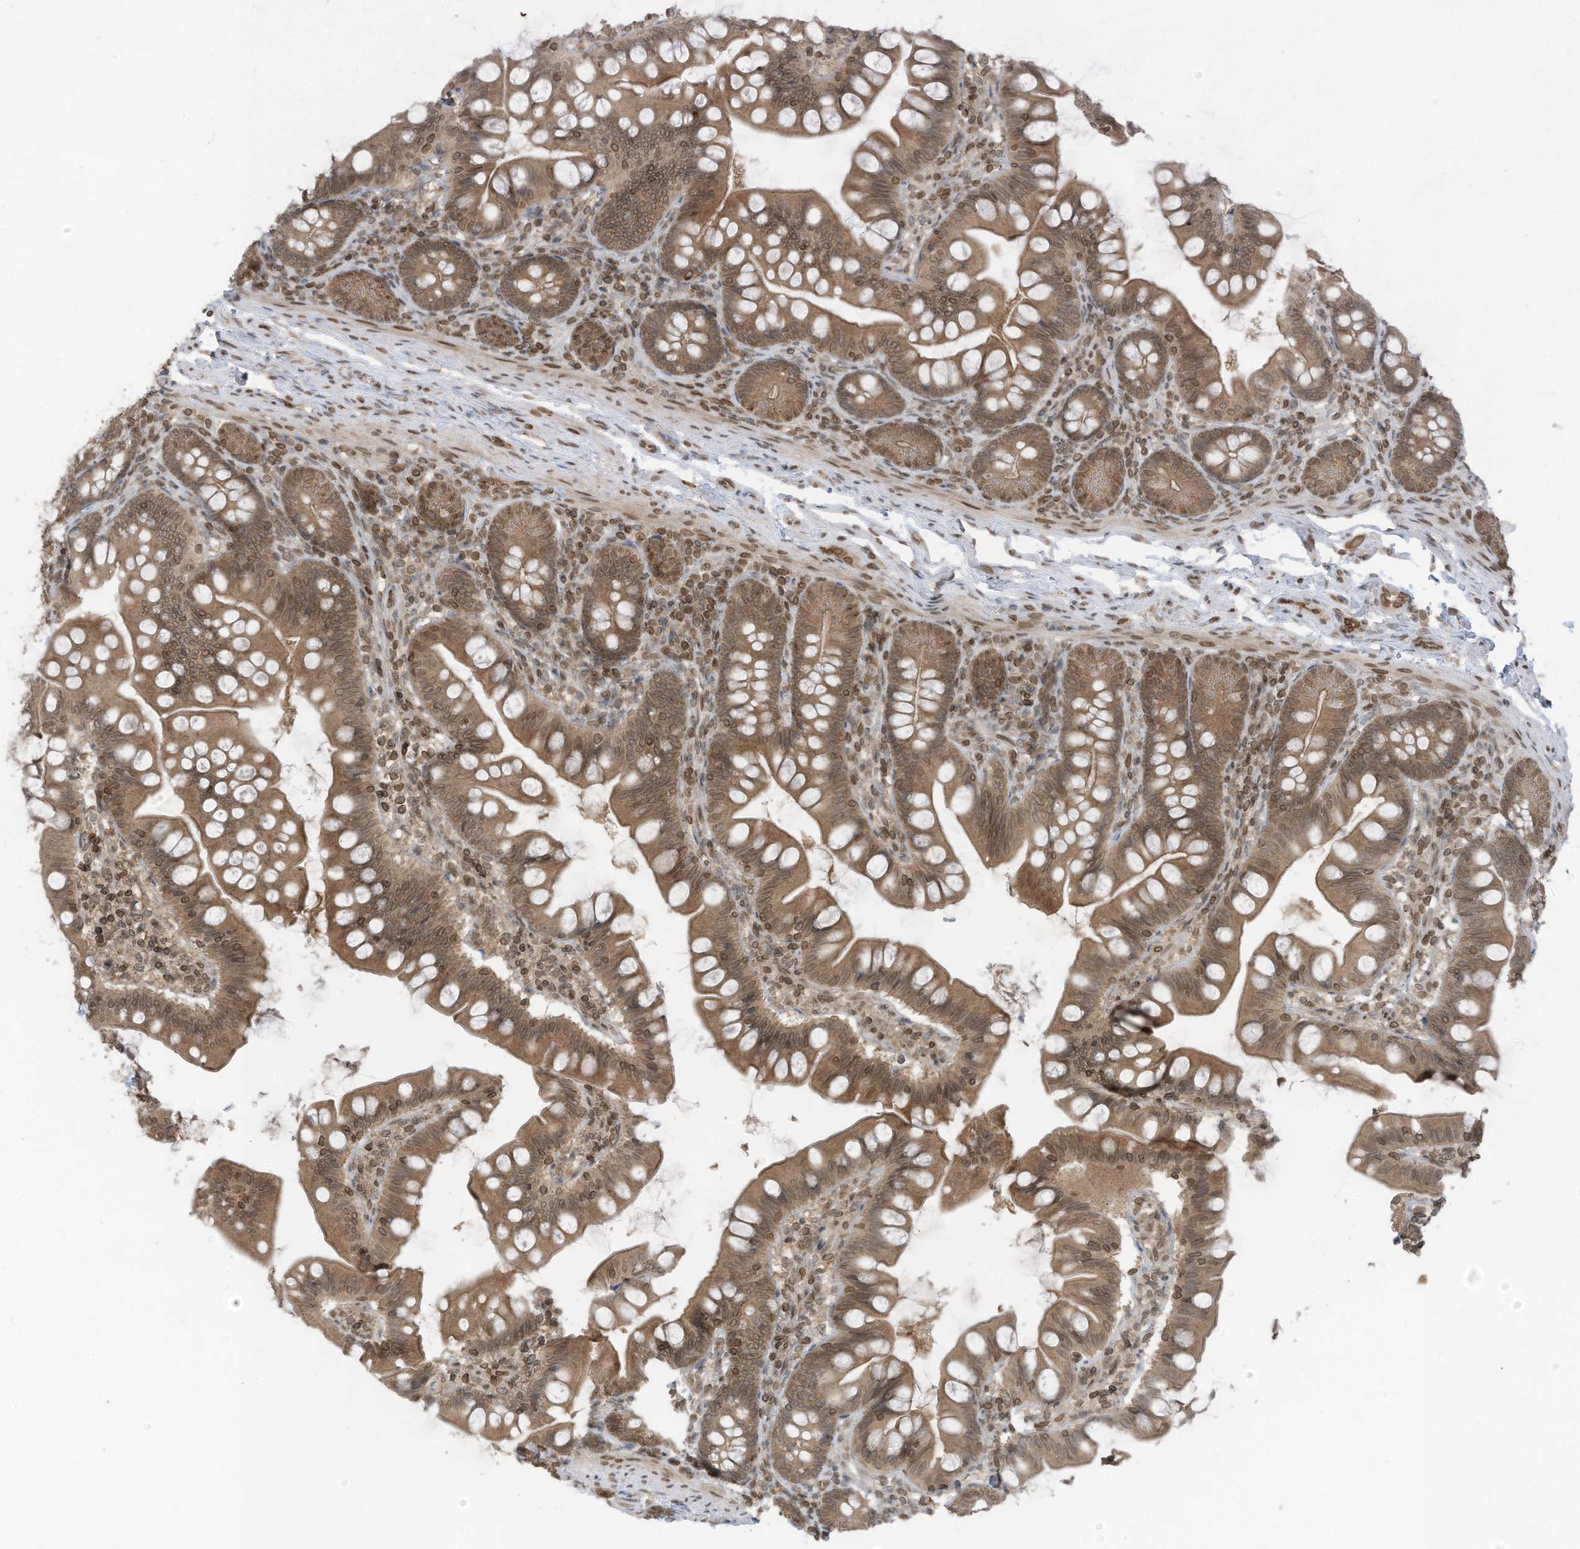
{"staining": {"intensity": "moderate", "quantity": ">75%", "location": "cytoplasmic/membranous,nuclear"}, "tissue": "small intestine", "cell_type": "Glandular cells", "image_type": "normal", "snomed": [{"axis": "morphology", "description": "Normal tissue, NOS"}, {"axis": "topography", "description": "Small intestine"}], "caption": "Glandular cells show moderate cytoplasmic/membranous,nuclear staining in about >75% of cells in benign small intestine.", "gene": "RABL3", "patient": {"sex": "male", "age": 7}}